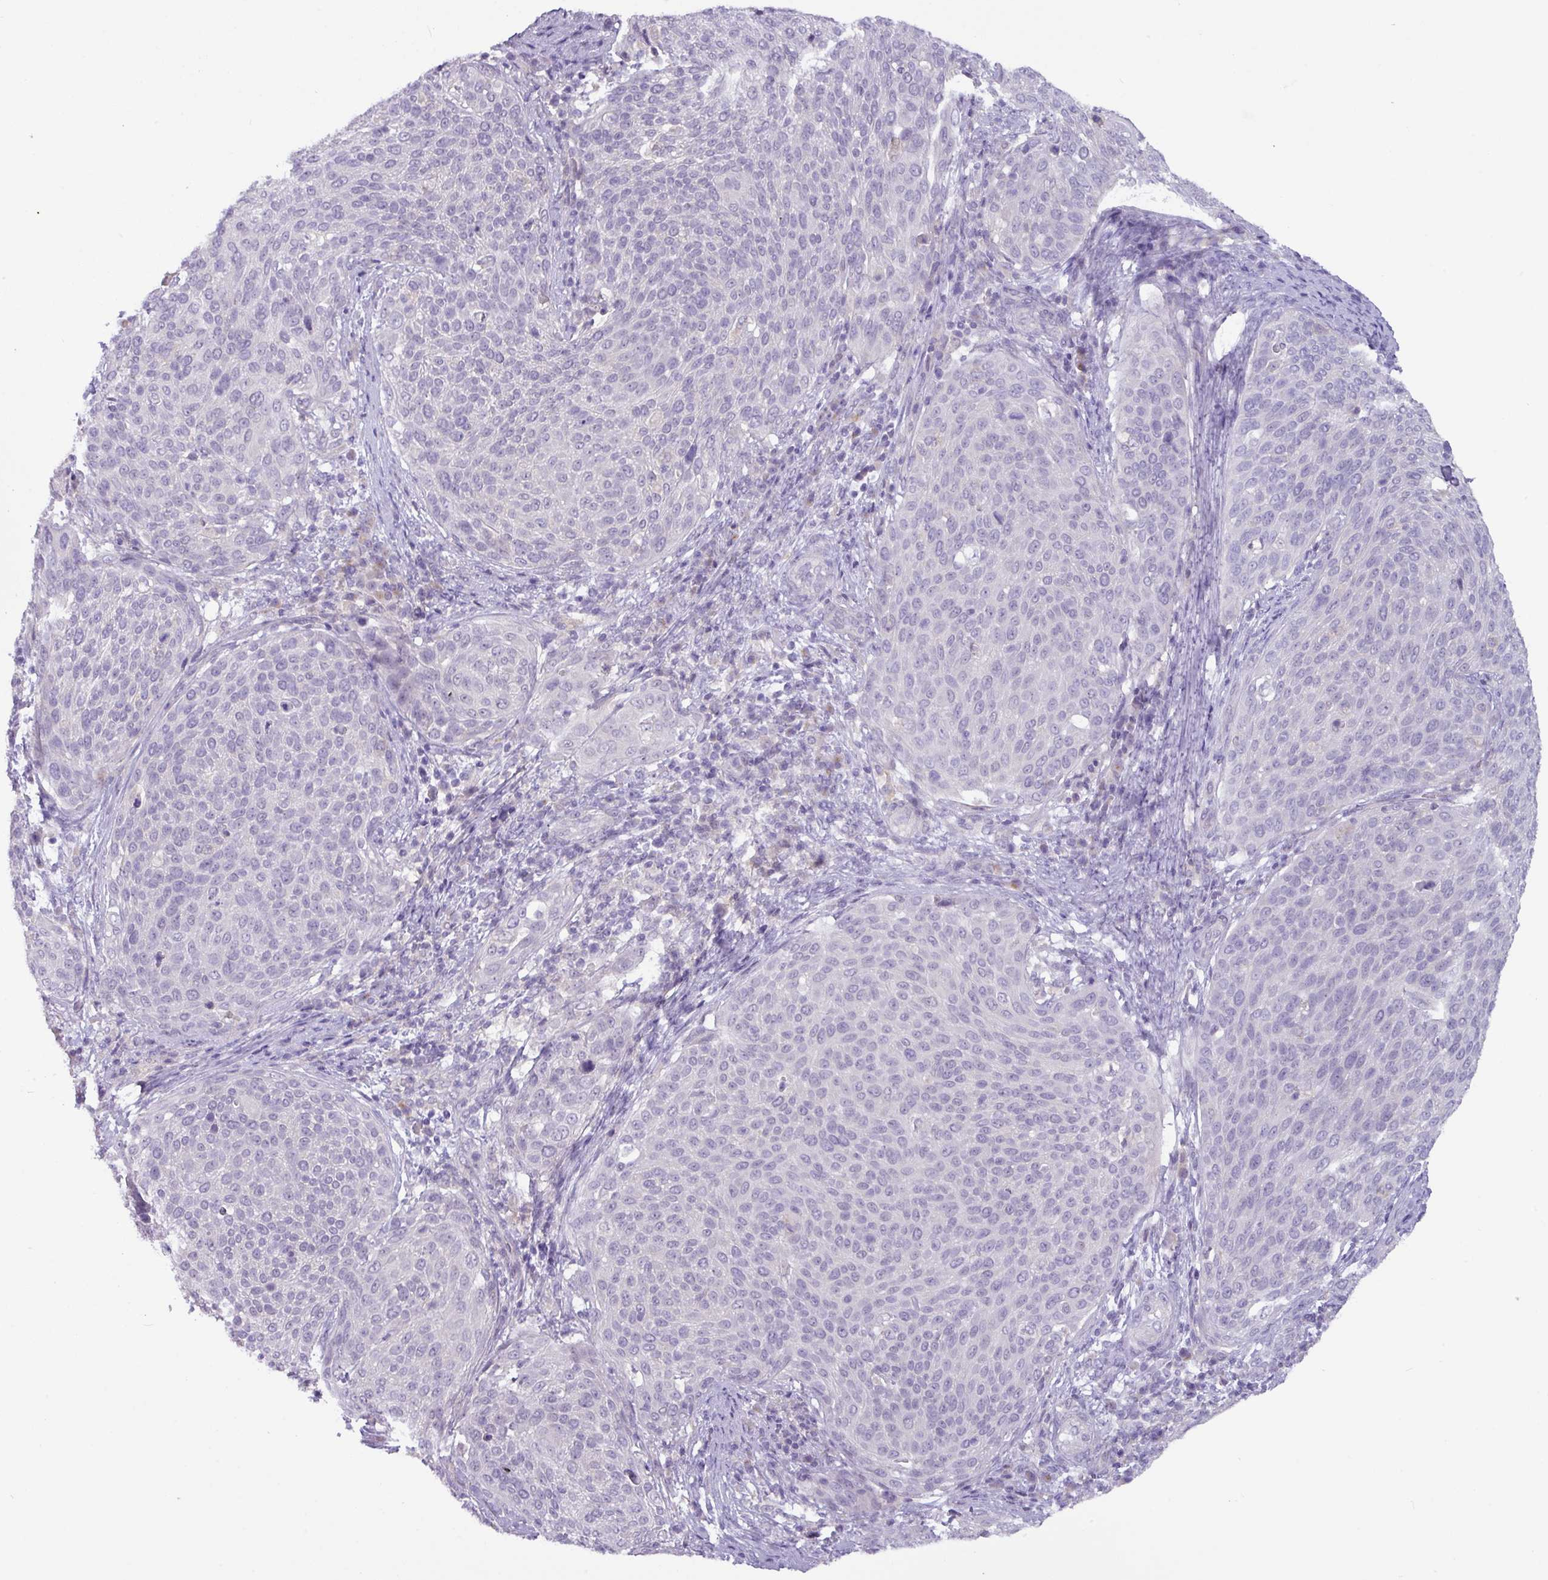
{"staining": {"intensity": "negative", "quantity": "none", "location": "none"}, "tissue": "cervical cancer", "cell_type": "Tumor cells", "image_type": "cancer", "snomed": [{"axis": "morphology", "description": "Squamous cell carcinoma, NOS"}, {"axis": "topography", "description": "Cervix"}], "caption": "This is a image of immunohistochemistry staining of cervical squamous cell carcinoma, which shows no staining in tumor cells.", "gene": "ZNF524", "patient": {"sex": "female", "age": 31}}